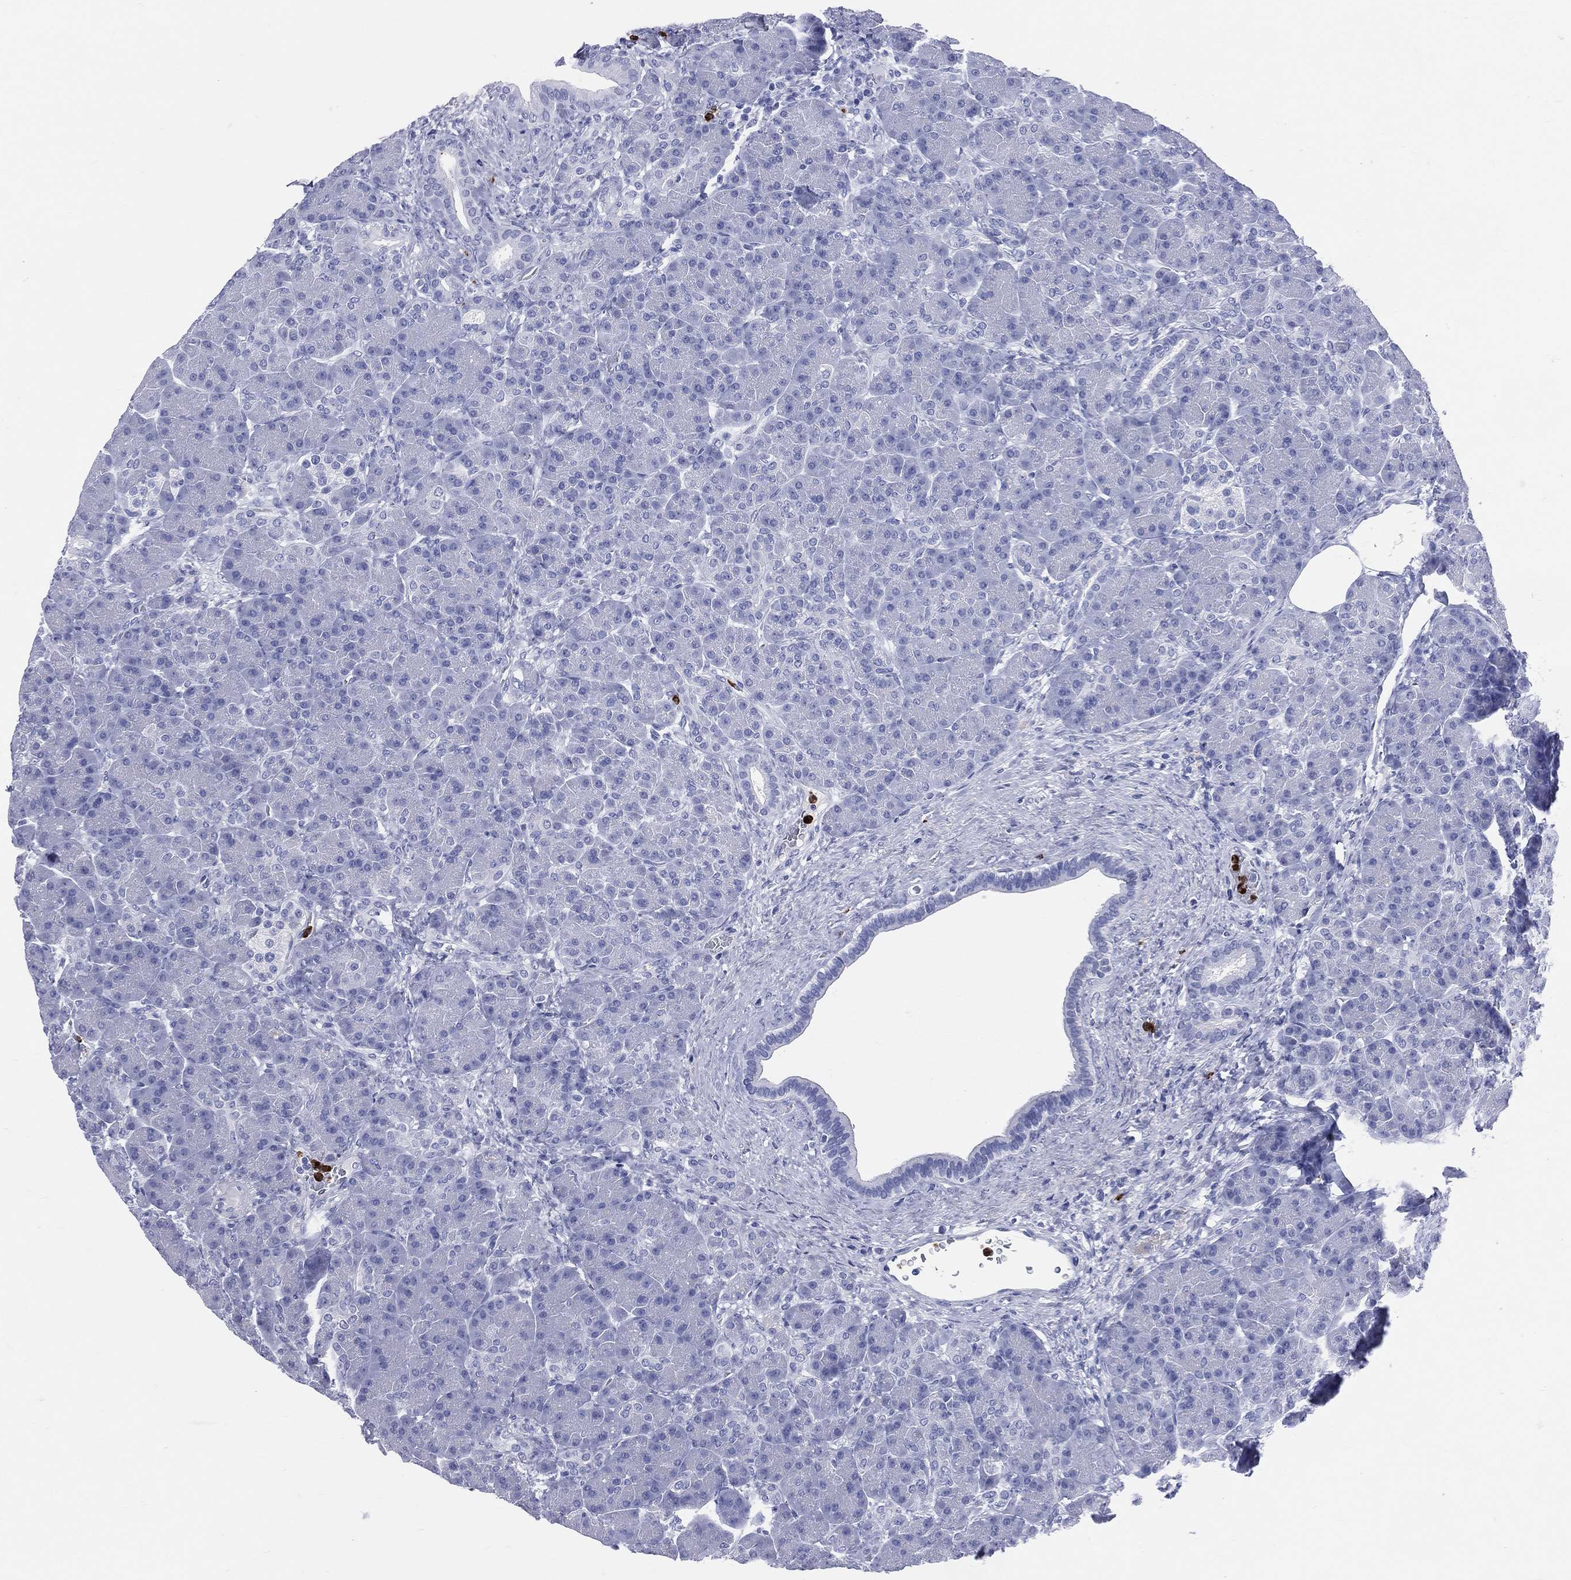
{"staining": {"intensity": "negative", "quantity": "none", "location": "none"}, "tissue": "pancreas", "cell_type": "Exocrine glandular cells", "image_type": "normal", "snomed": [{"axis": "morphology", "description": "Normal tissue, NOS"}, {"axis": "topography", "description": "Pancreas"}], "caption": "Exocrine glandular cells are negative for protein expression in benign human pancreas. (Stains: DAB immunohistochemistry with hematoxylin counter stain, Microscopy: brightfield microscopy at high magnification).", "gene": "PGLYRP1", "patient": {"sex": "female", "age": 63}}